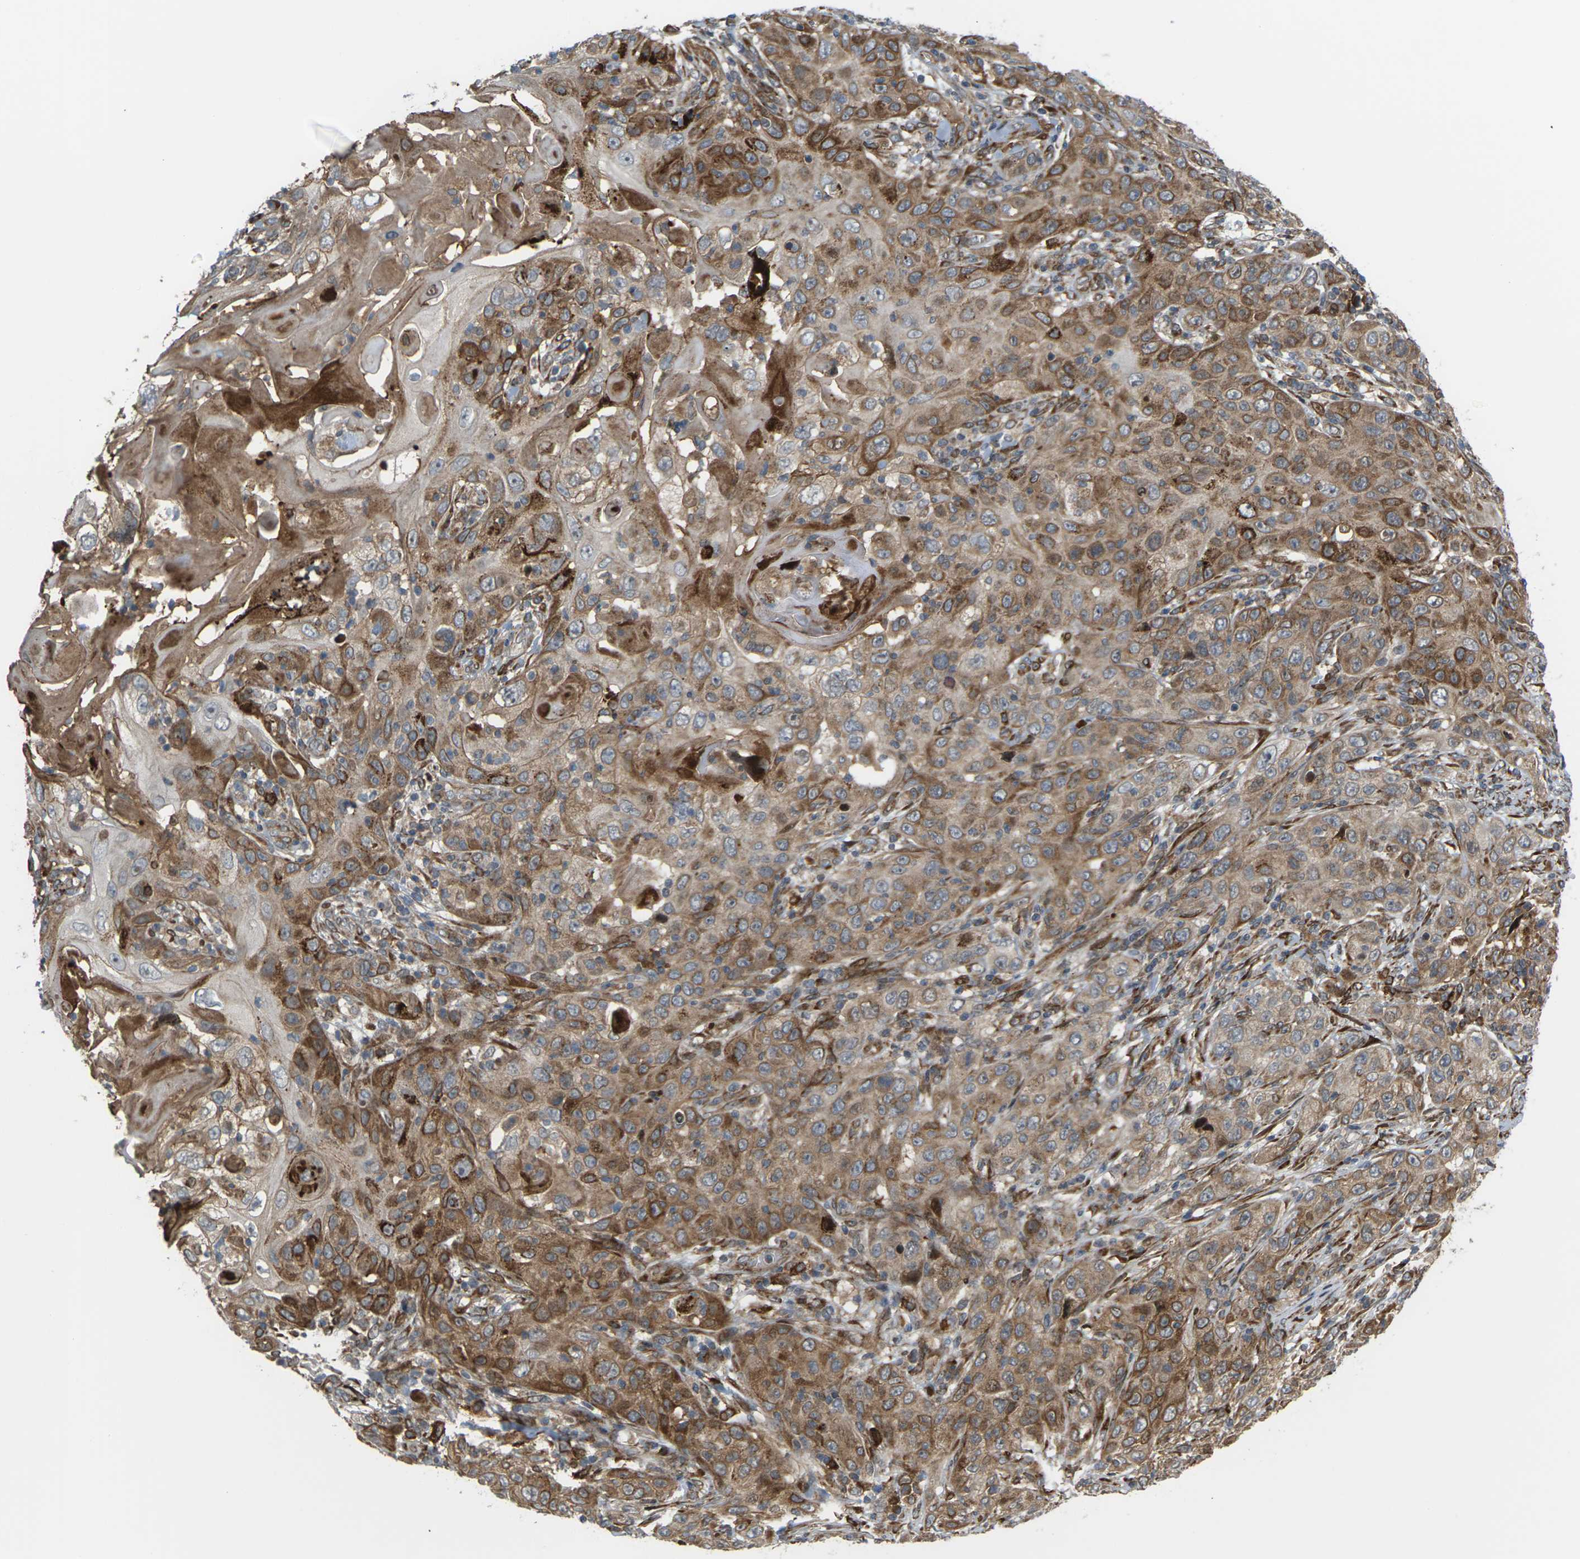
{"staining": {"intensity": "moderate", "quantity": ">75%", "location": "cytoplasmic/membranous"}, "tissue": "skin cancer", "cell_type": "Tumor cells", "image_type": "cancer", "snomed": [{"axis": "morphology", "description": "Squamous cell carcinoma, NOS"}, {"axis": "topography", "description": "Skin"}], "caption": "IHC histopathology image of neoplastic tissue: human squamous cell carcinoma (skin) stained using IHC exhibits medium levels of moderate protein expression localized specifically in the cytoplasmic/membranous of tumor cells, appearing as a cytoplasmic/membranous brown color.", "gene": "ROBO1", "patient": {"sex": "female", "age": 88}}